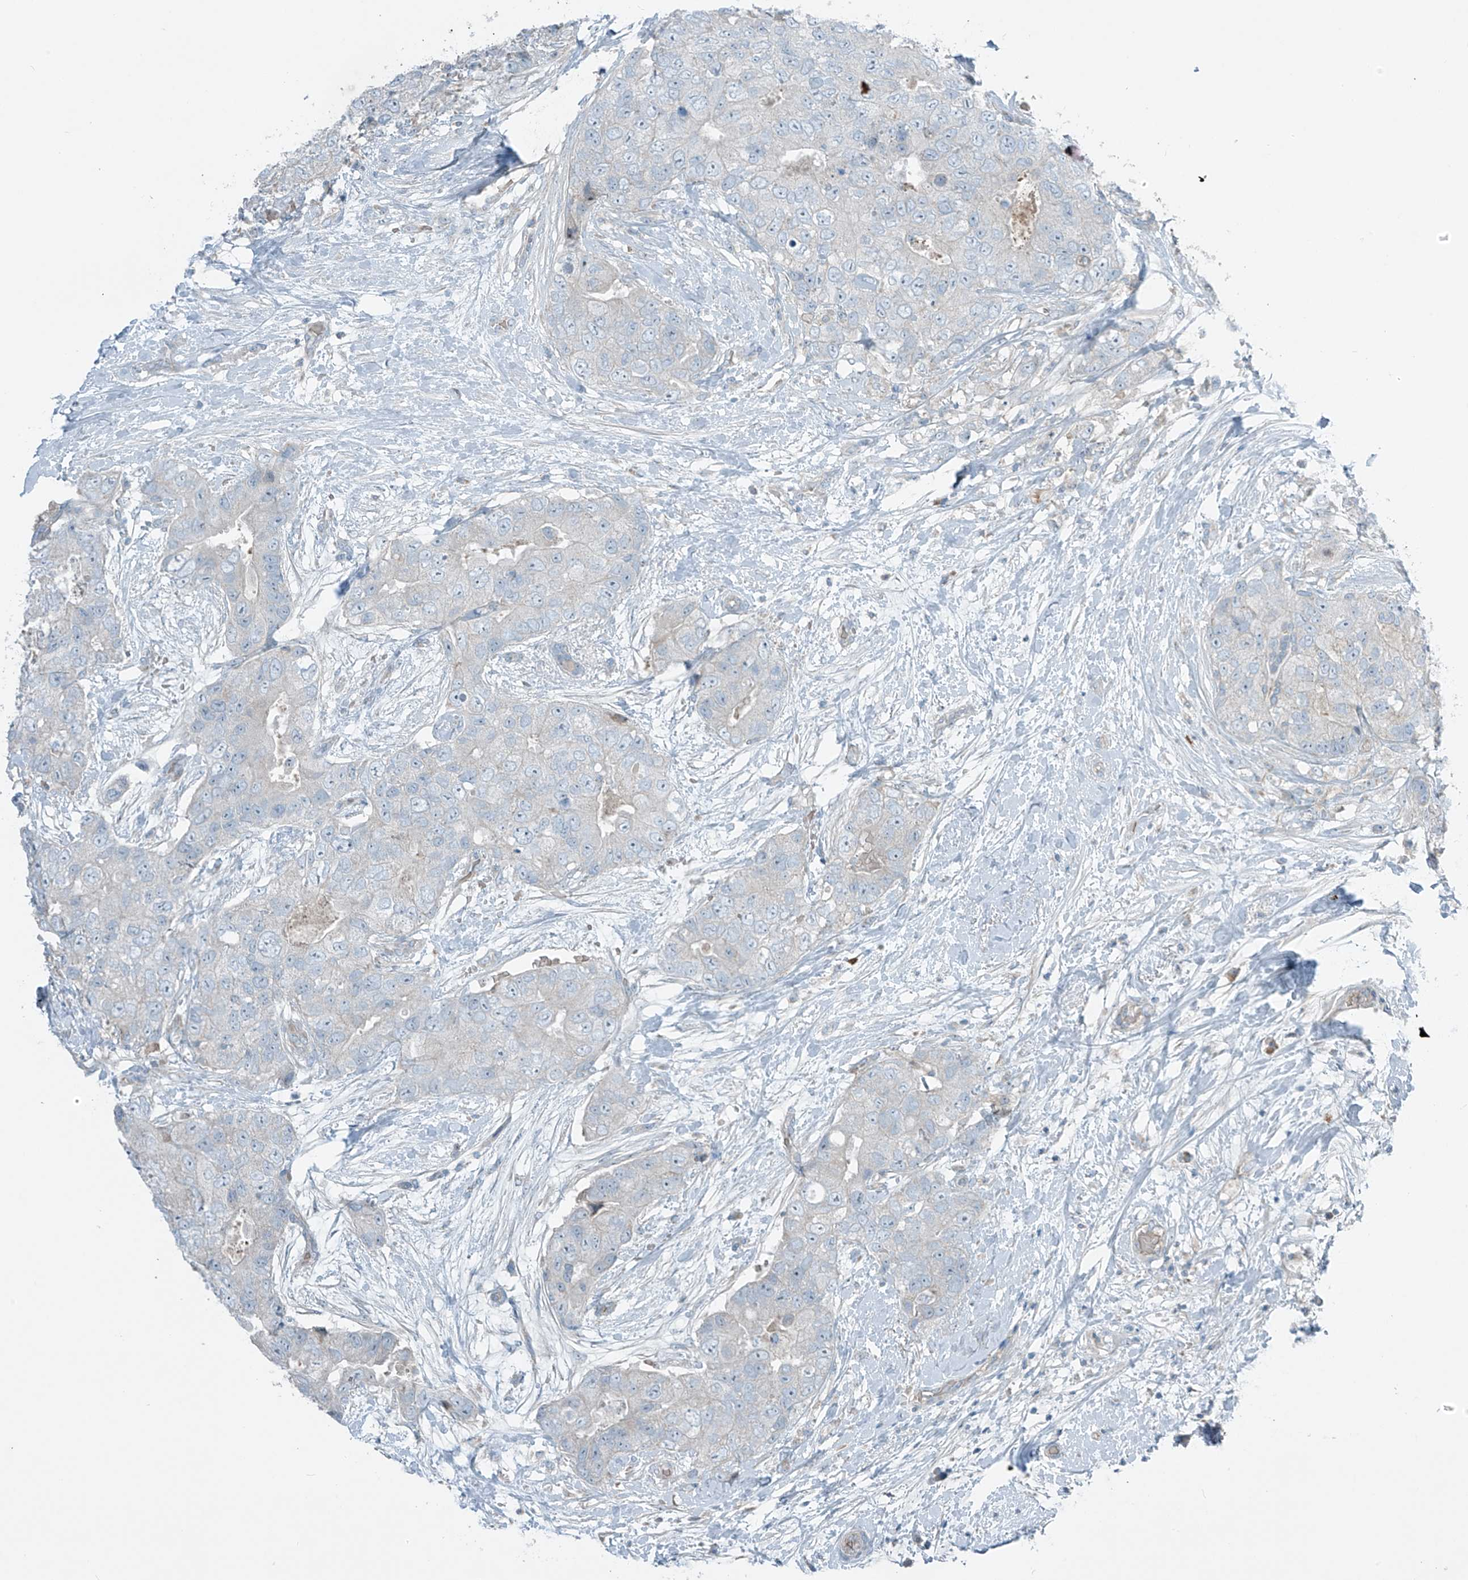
{"staining": {"intensity": "negative", "quantity": "none", "location": "none"}, "tissue": "breast cancer", "cell_type": "Tumor cells", "image_type": "cancer", "snomed": [{"axis": "morphology", "description": "Duct carcinoma"}, {"axis": "topography", "description": "Breast"}], "caption": "A micrograph of breast cancer stained for a protein reveals no brown staining in tumor cells.", "gene": "FAM131C", "patient": {"sex": "female", "age": 62}}